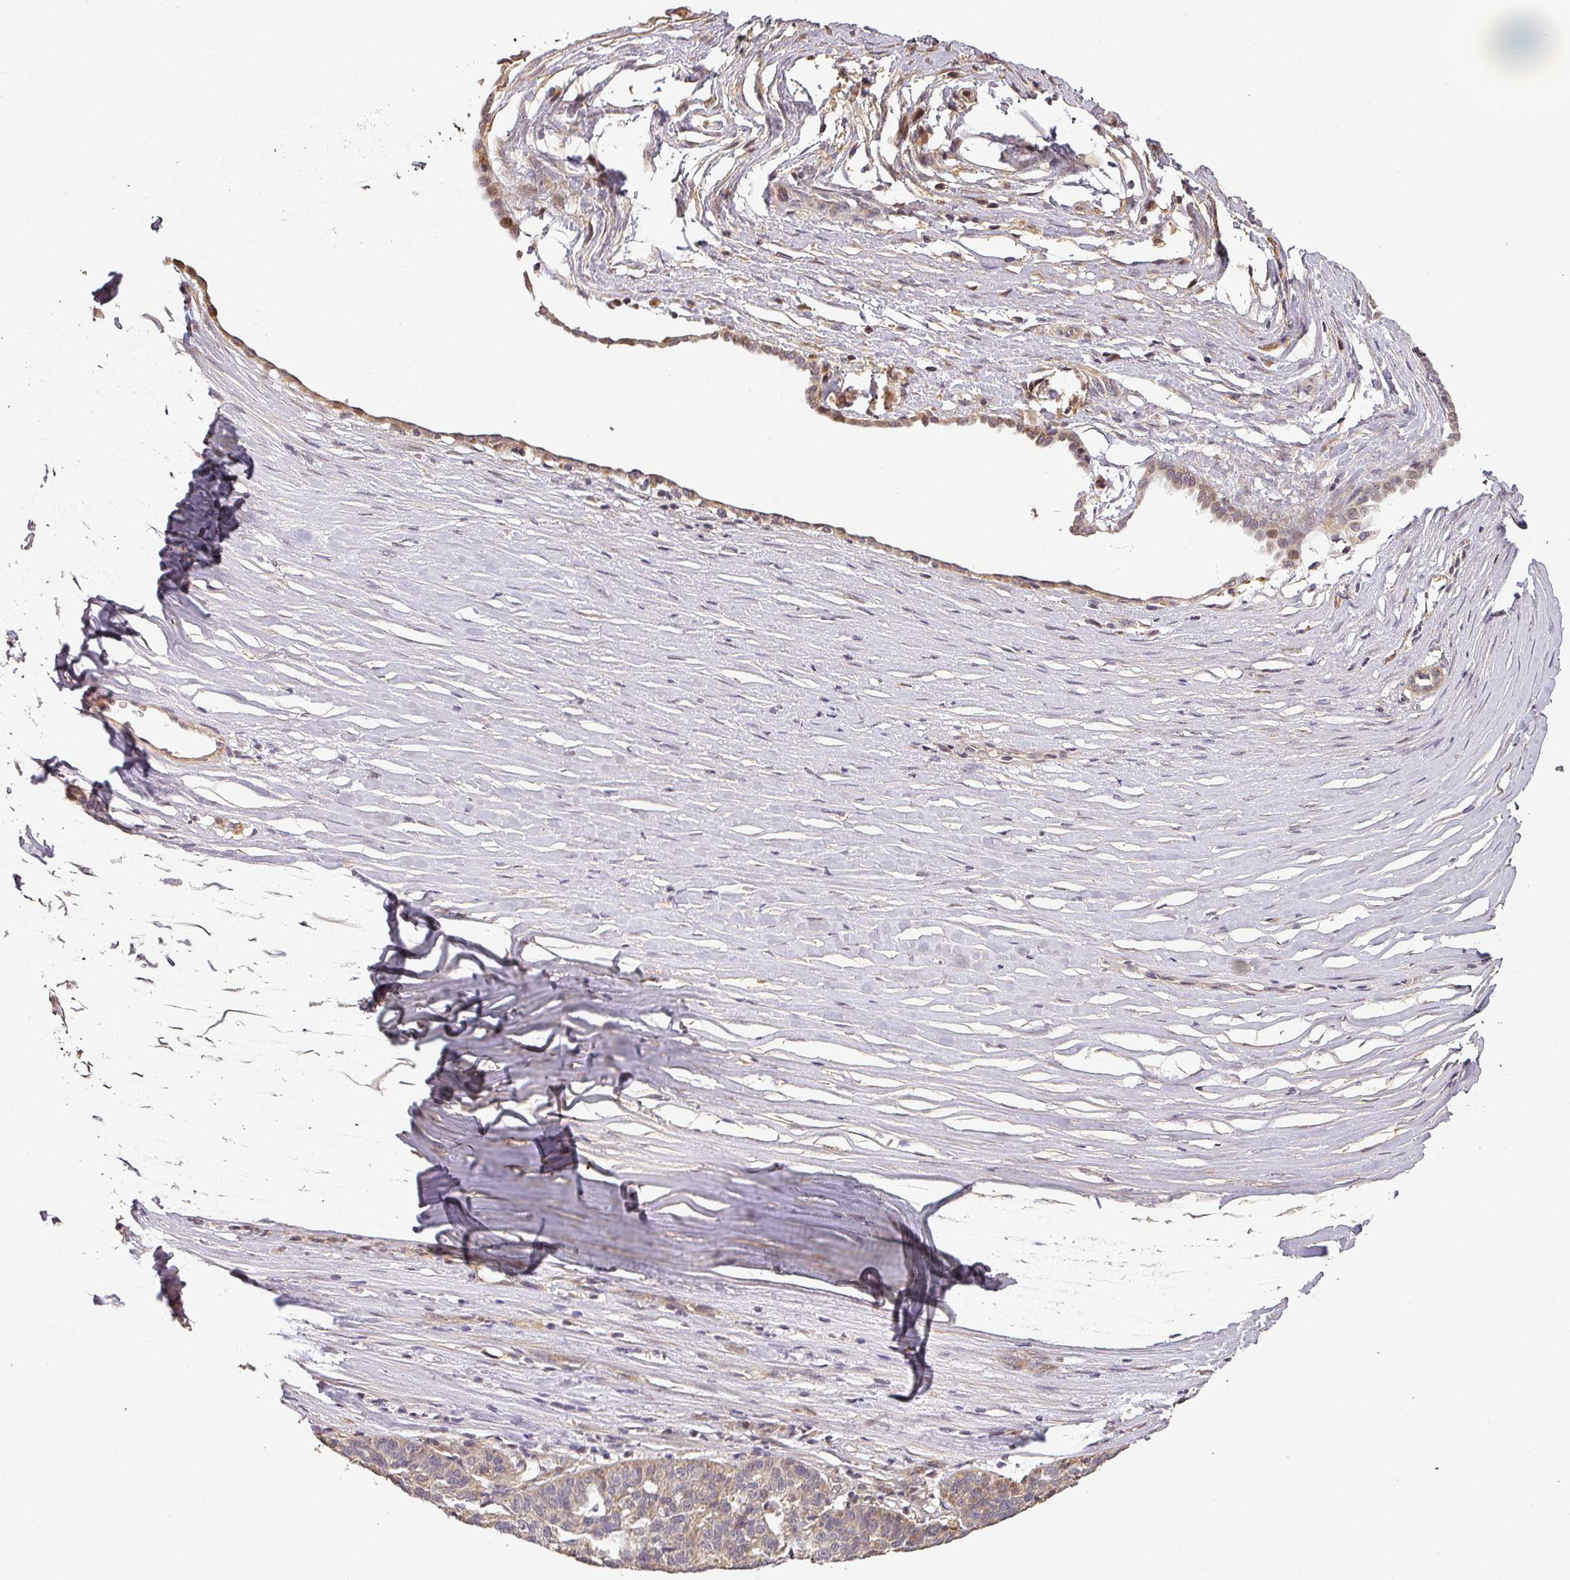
{"staining": {"intensity": "weak", "quantity": "25%-75%", "location": "cytoplasmic/membranous"}, "tissue": "ovarian cancer", "cell_type": "Tumor cells", "image_type": "cancer", "snomed": [{"axis": "morphology", "description": "Cystadenocarcinoma, serous, NOS"}, {"axis": "topography", "description": "Ovary"}], "caption": "Brown immunohistochemical staining in human ovarian cancer (serous cystadenocarcinoma) reveals weak cytoplasmic/membranous staining in about 25%-75% of tumor cells.", "gene": "BPIFB3", "patient": {"sex": "female", "age": 59}}